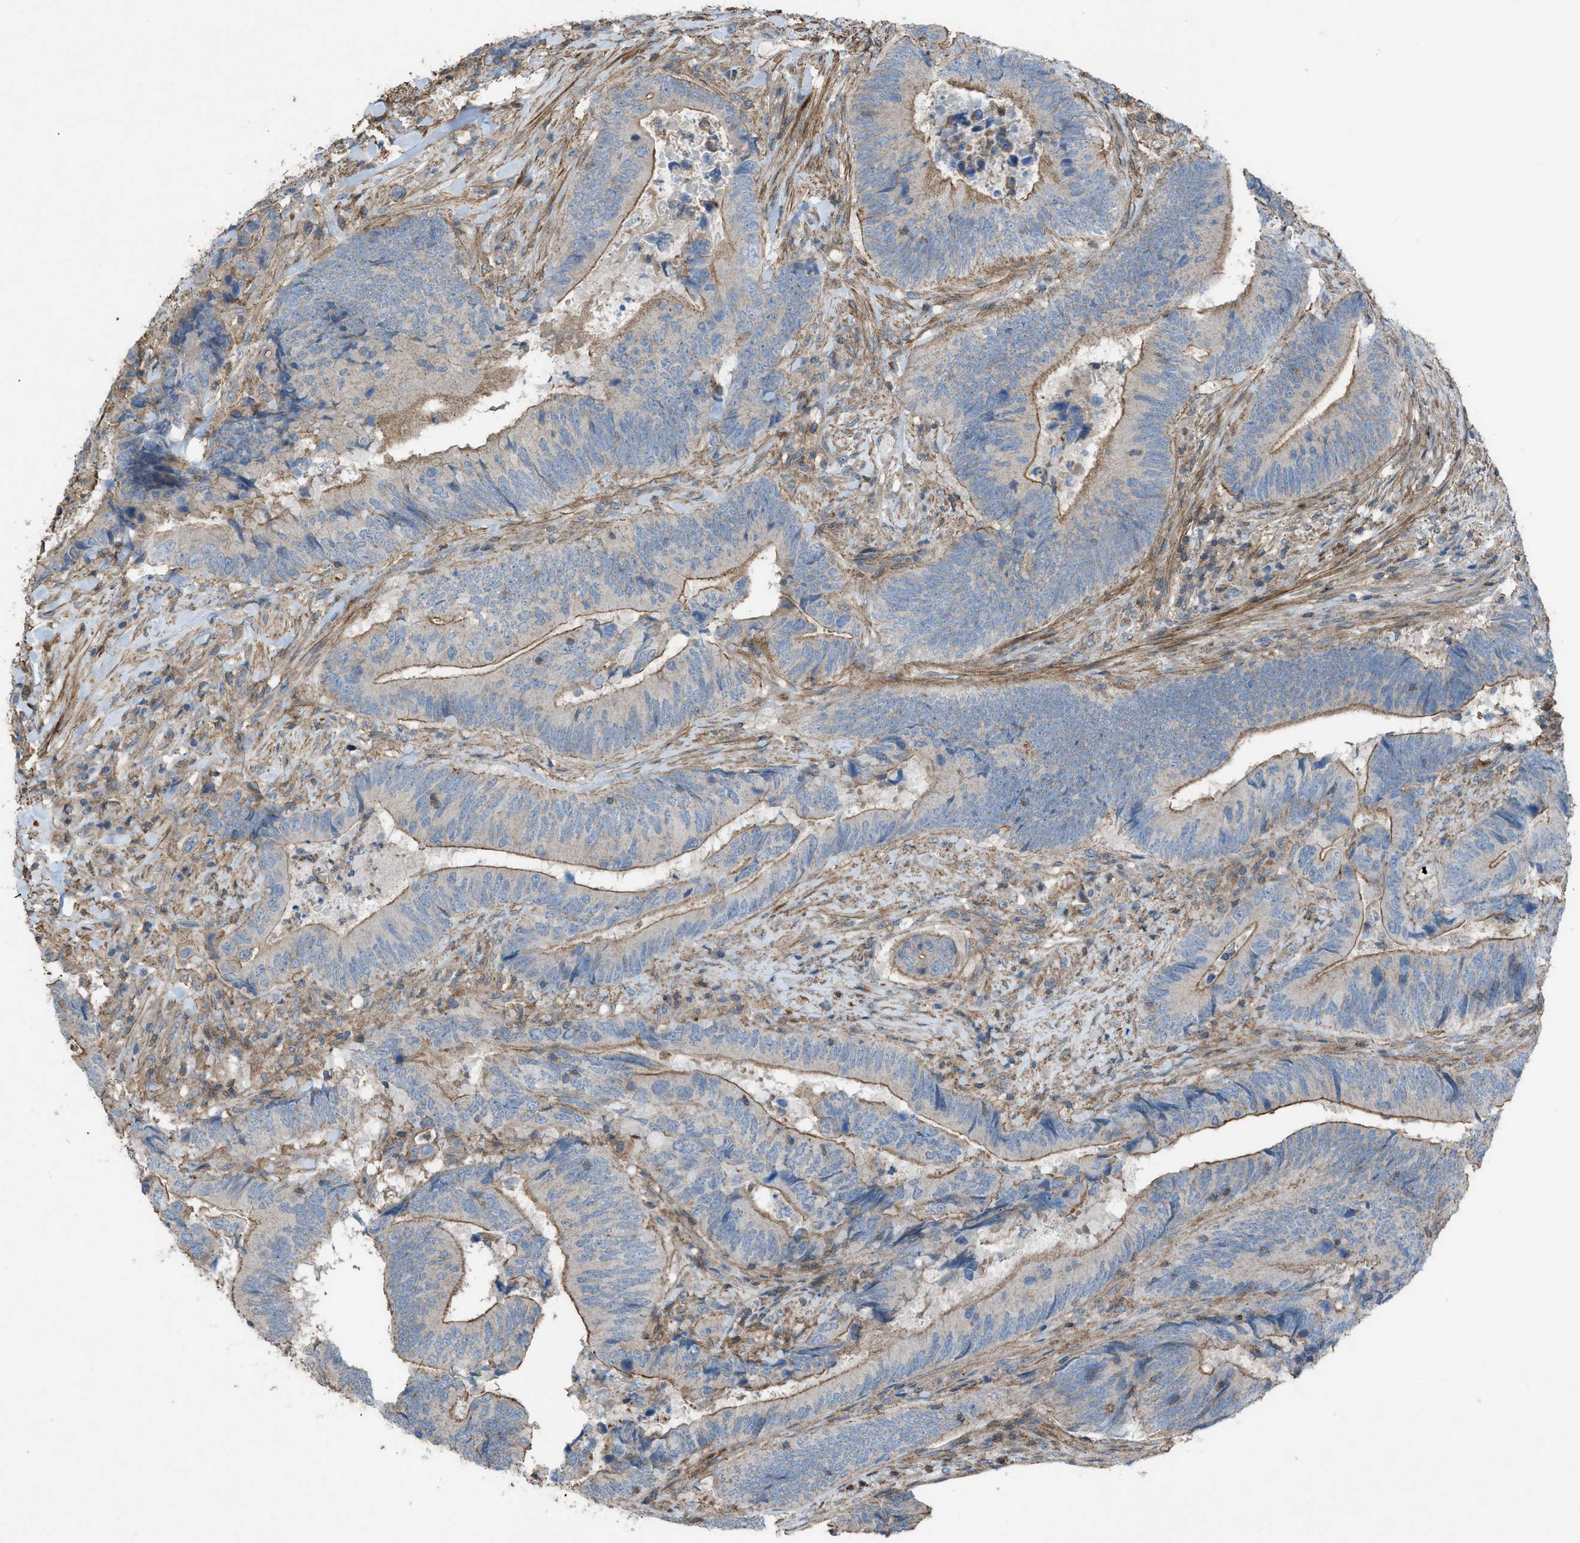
{"staining": {"intensity": "weak", "quantity": ">75%", "location": "cytoplasmic/membranous"}, "tissue": "colorectal cancer", "cell_type": "Tumor cells", "image_type": "cancer", "snomed": [{"axis": "morphology", "description": "Normal tissue, NOS"}, {"axis": "morphology", "description": "Adenocarcinoma, NOS"}, {"axis": "topography", "description": "Colon"}], "caption": "Protein staining exhibits weak cytoplasmic/membranous positivity in approximately >75% of tumor cells in colorectal cancer (adenocarcinoma).", "gene": "NCK2", "patient": {"sex": "male", "age": 56}}